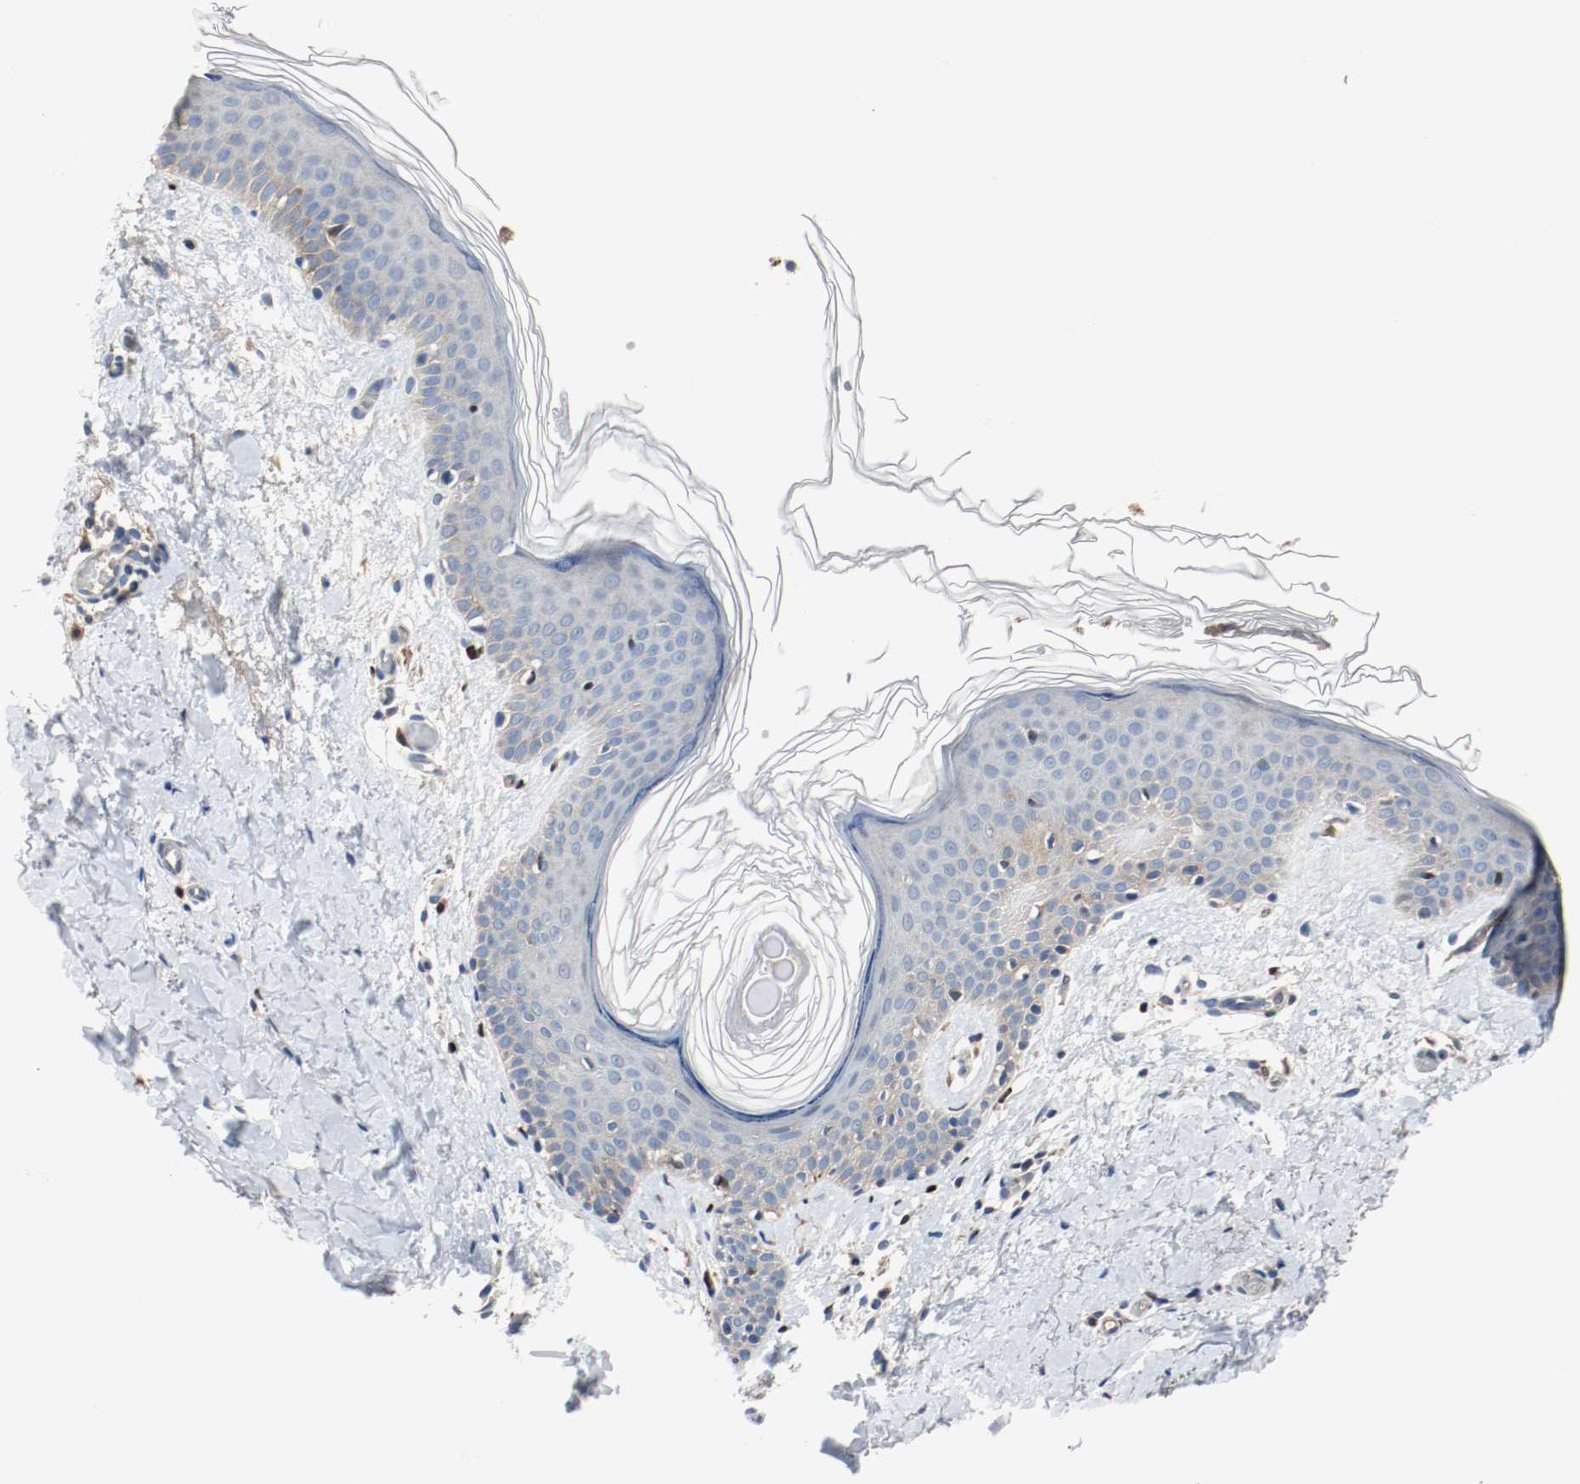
{"staining": {"intensity": "negative", "quantity": "none", "location": "none"}, "tissue": "skin", "cell_type": "Fibroblasts", "image_type": "normal", "snomed": [{"axis": "morphology", "description": "Normal tissue, NOS"}, {"axis": "topography", "description": "Skin"}], "caption": "This is an immunohistochemistry (IHC) histopathology image of unremarkable skin. There is no expression in fibroblasts.", "gene": "BLK", "patient": {"sex": "female", "age": 56}}